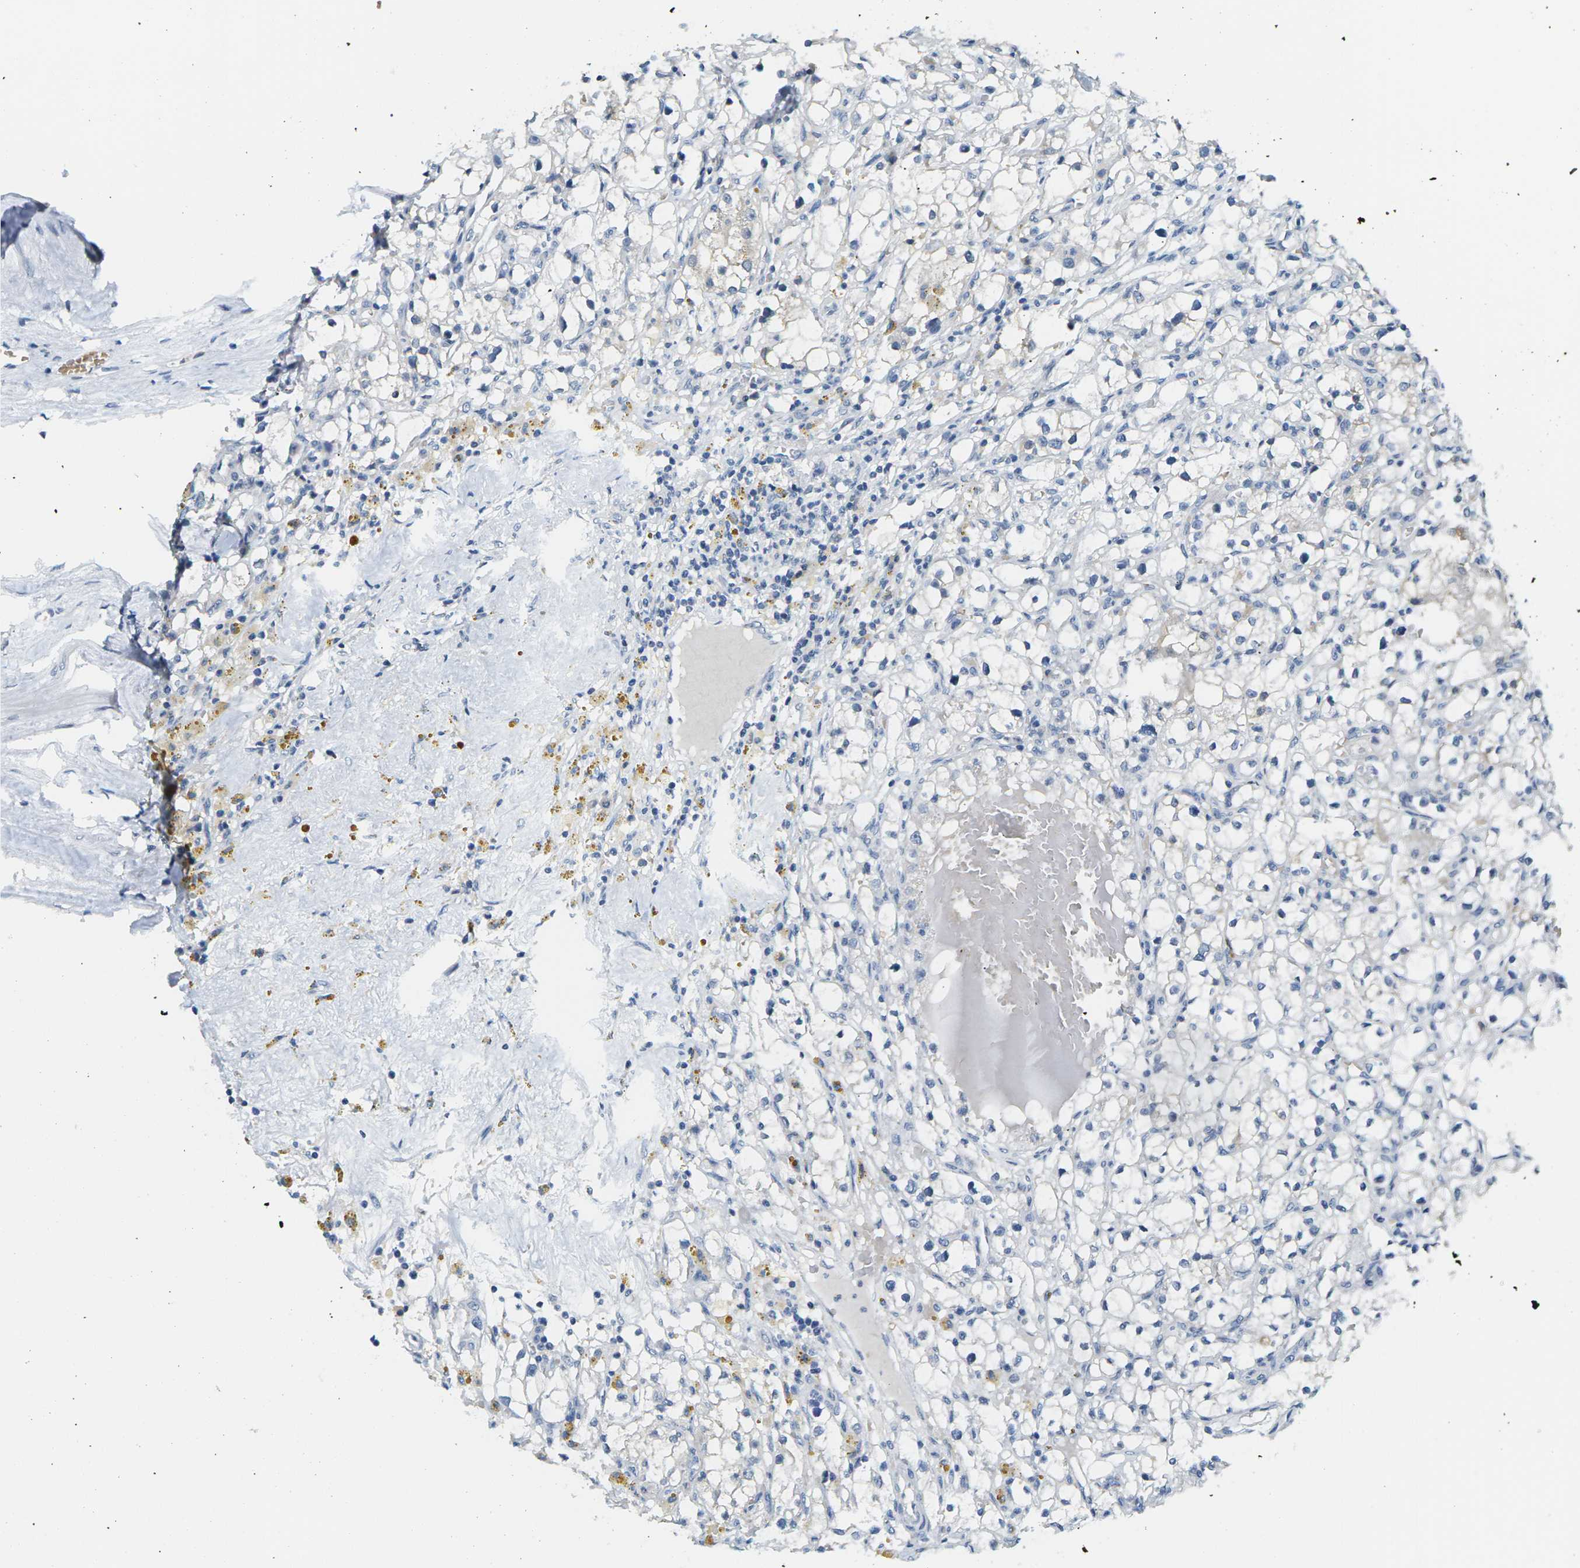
{"staining": {"intensity": "negative", "quantity": "none", "location": "none"}, "tissue": "renal cancer", "cell_type": "Tumor cells", "image_type": "cancer", "snomed": [{"axis": "morphology", "description": "Adenocarcinoma, NOS"}, {"axis": "topography", "description": "Kidney"}], "caption": "Renal cancer was stained to show a protein in brown. There is no significant positivity in tumor cells.", "gene": "PSAT1", "patient": {"sex": "male", "age": 56}}